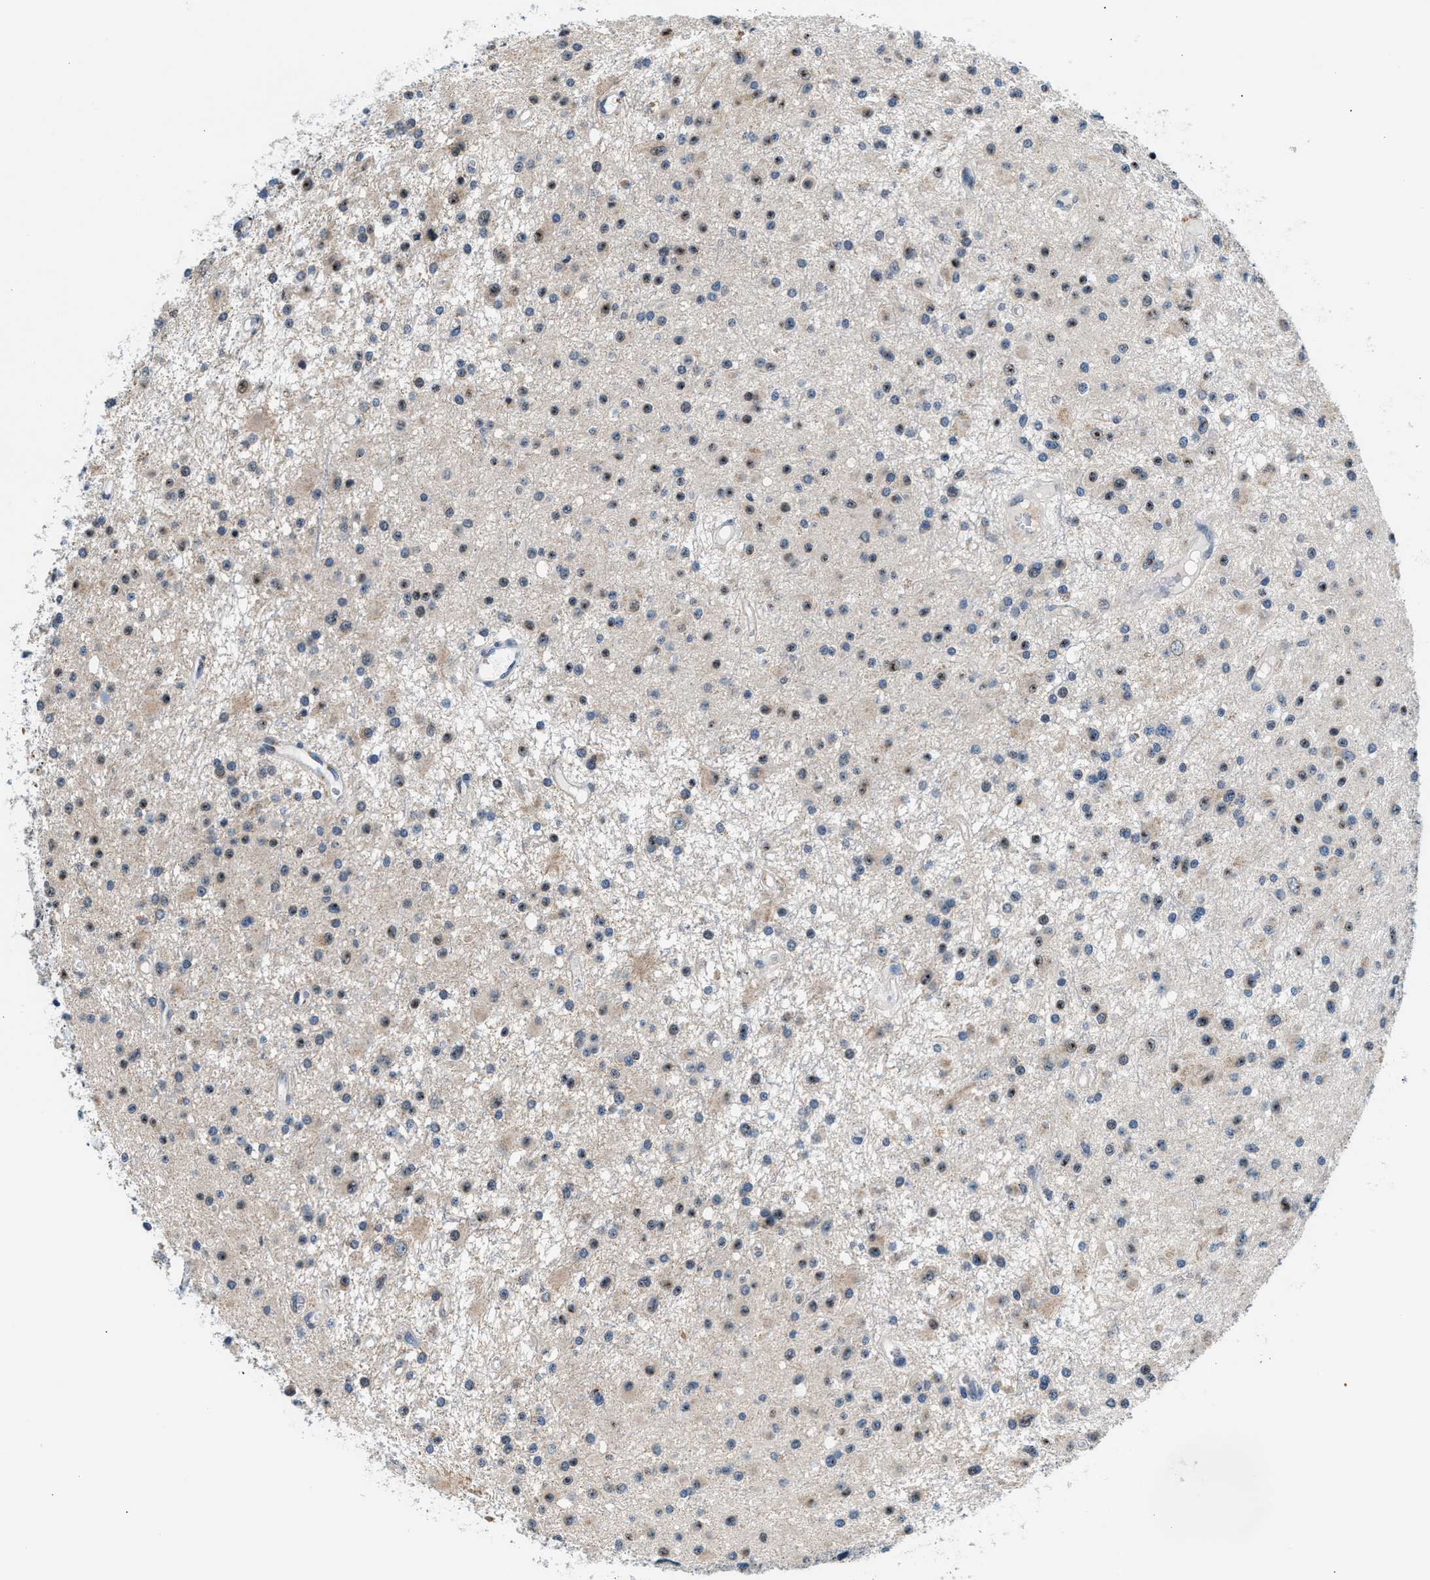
{"staining": {"intensity": "weak", "quantity": "25%-75%", "location": "cytoplasmic/membranous,nuclear"}, "tissue": "glioma", "cell_type": "Tumor cells", "image_type": "cancer", "snomed": [{"axis": "morphology", "description": "Glioma, malignant, Low grade"}, {"axis": "topography", "description": "Brain"}], "caption": "Immunohistochemistry (IHC) of glioma demonstrates low levels of weak cytoplasmic/membranous and nuclear expression in approximately 25%-75% of tumor cells.", "gene": "KCNMB2", "patient": {"sex": "male", "age": 58}}